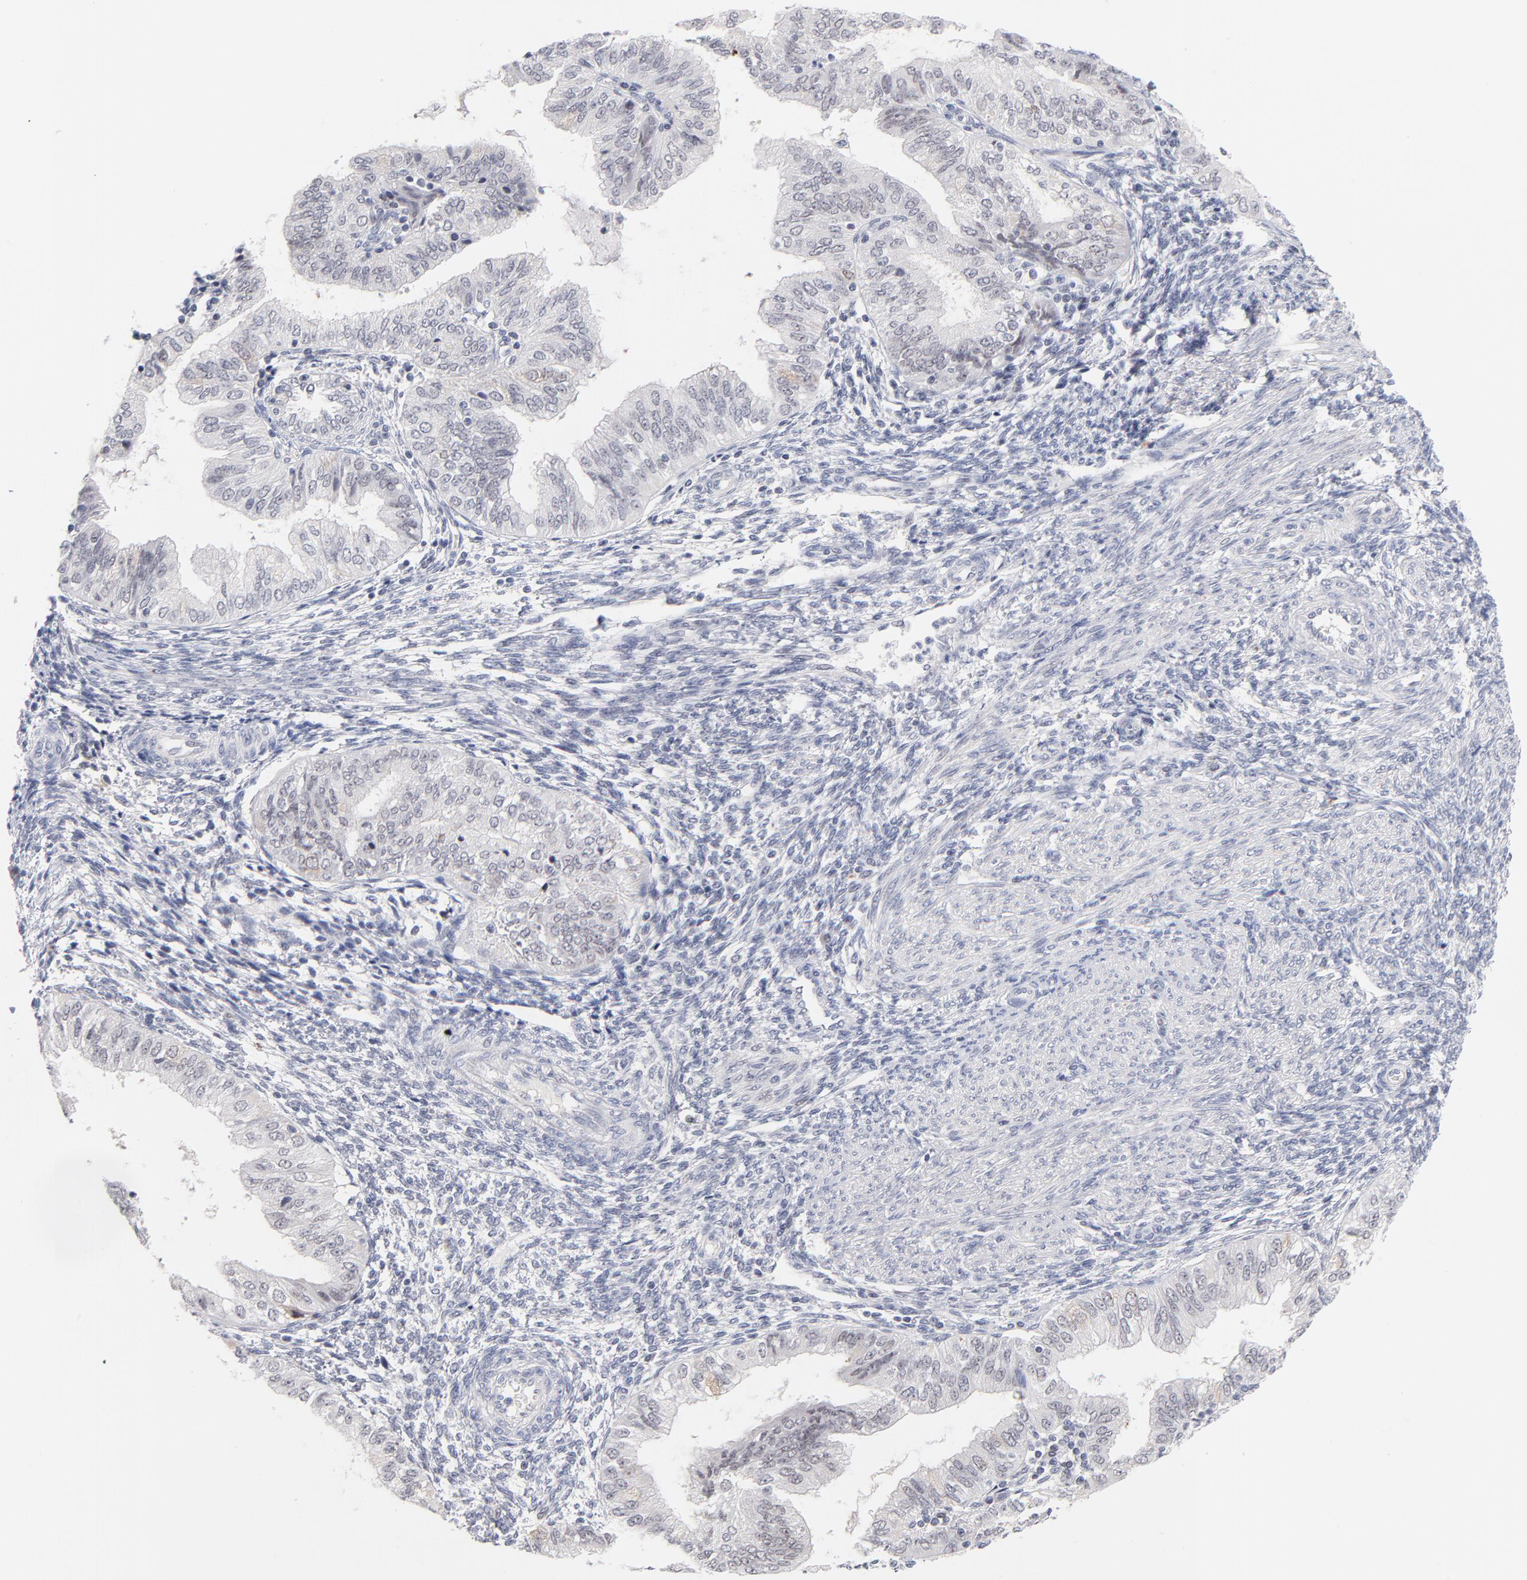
{"staining": {"intensity": "negative", "quantity": "none", "location": "none"}, "tissue": "endometrial cancer", "cell_type": "Tumor cells", "image_type": "cancer", "snomed": [{"axis": "morphology", "description": "Adenocarcinoma, NOS"}, {"axis": "topography", "description": "Endometrium"}], "caption": "IHC of adenocarcinoma (endometrial) demonstrates no expression in tumor cells.", "gene": "PARP1", "patient": {"sex": "female", "age": 51}}